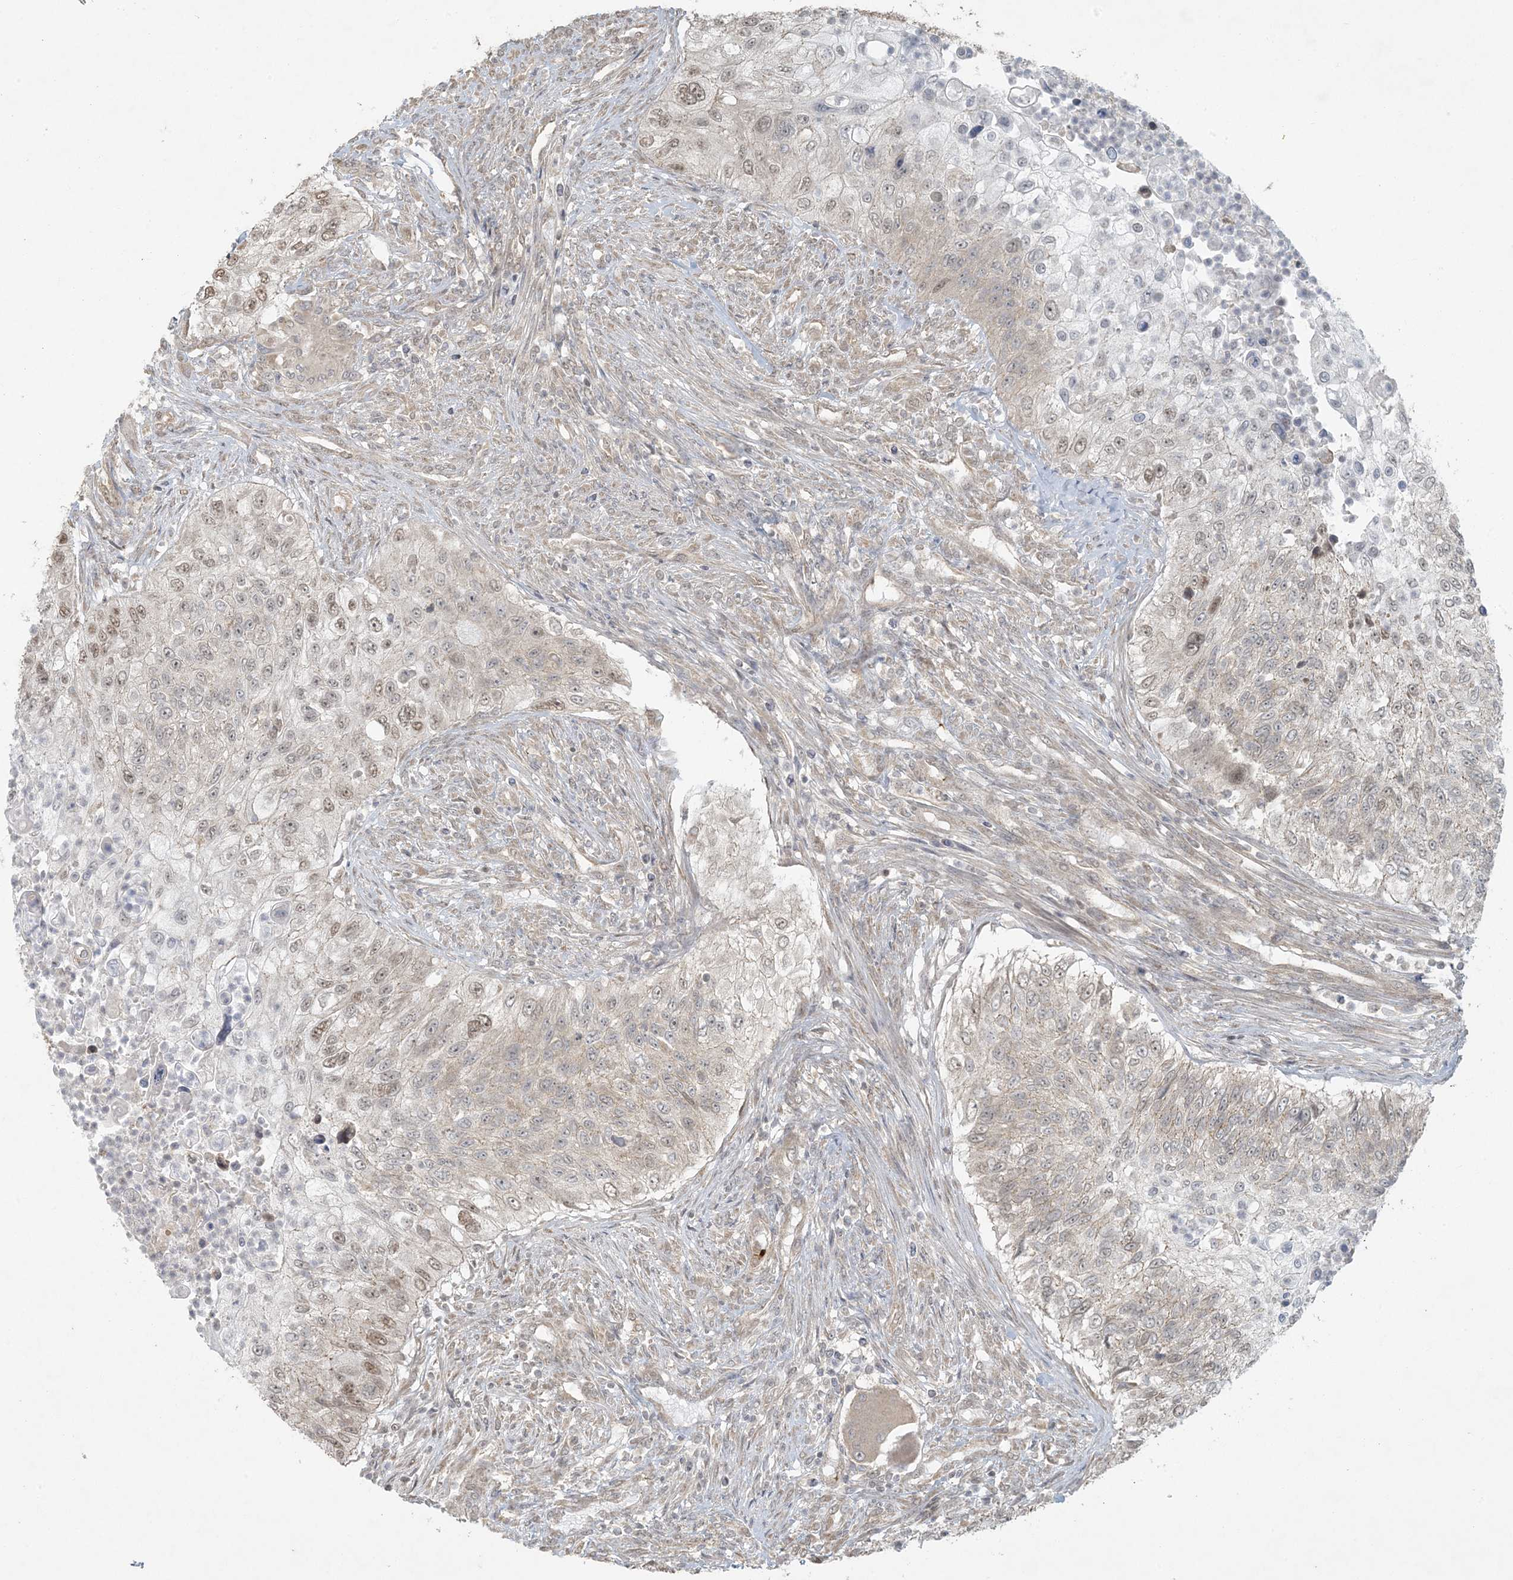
{"staining": {"intensity": "weak", "quantity": "25%-75%", "location": "nuclear"}, "tissue": "urothelial cancer", "cell_type": "Tumor cells", "image_type": "cancer", "snomed": [{"axis": "morphology", "description": "Urothelial carcinoma, High grade"}, {"axis": "topography", "description": "Urinary bladder"}], "caption": "Immunohistochemical staining of urothelial cancer reveals weak nuclear protein expression in approximately 25%-75% of tumor cells. (Stains: DAB (3,3'-diaminobenzidine) in brown, nuclei in blue, Microscopy: brightfield microscopy at high magnification).", "gene": "BCORL1", "patient": {"sex": "female", "age": 60}}